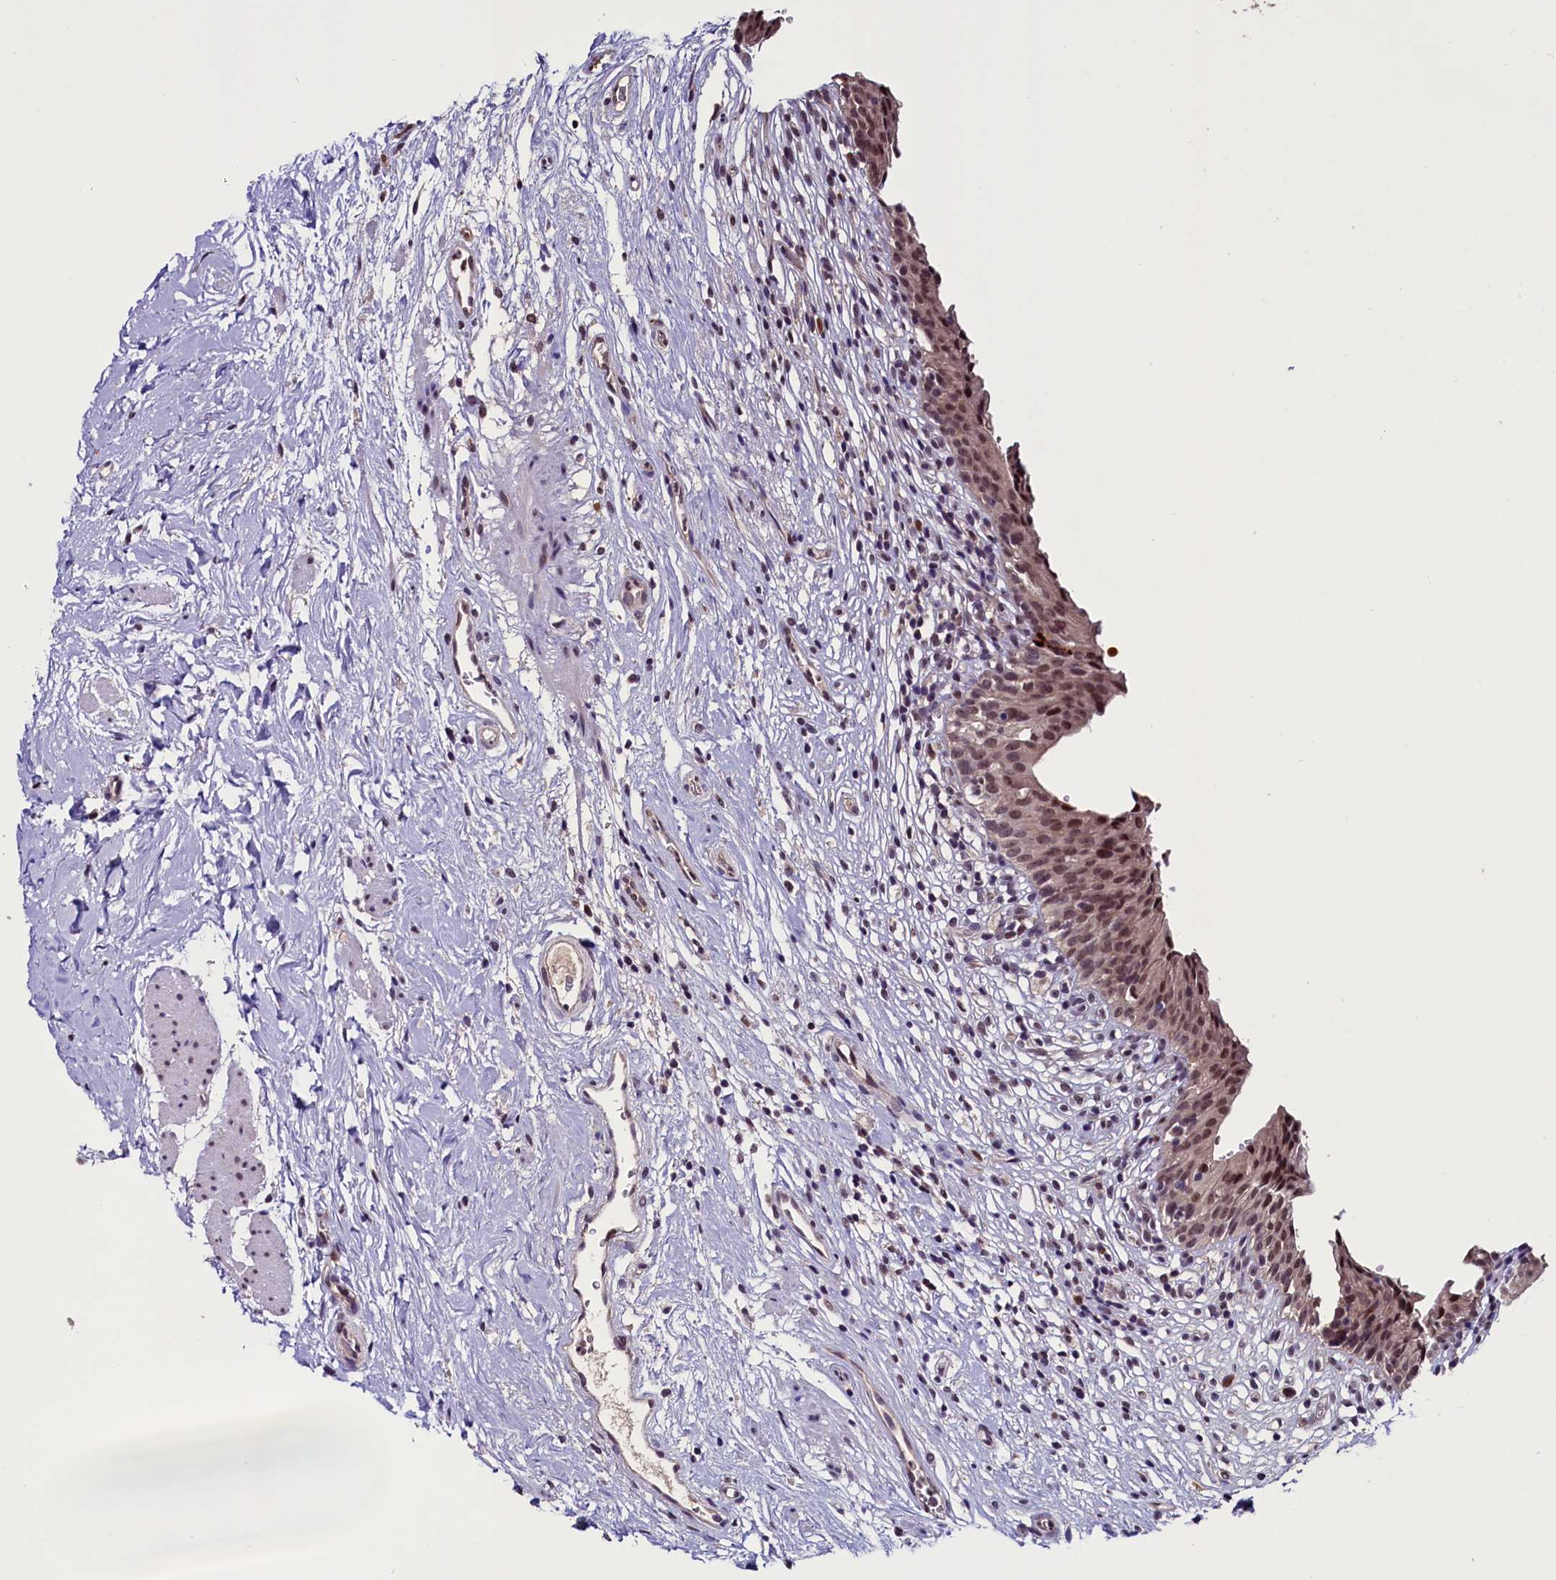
{"staining": {"intensity": "moderate", "quantity": ">75%", "location": "cytoplasmic/membranous,nuclear"}, "tissue": "urinary bladder", "cell_type": "Urothelial cells", "image_type": "normal", "snomed": [{"axis": "morphology", "description": "Normal tissue, NOS"}, {"axis": "morphology", "description": "Inflammation, NOS"}, {"axis": "topography", "description": "Urinary bladder"}], "caption": "Immunohistochemical staining of unremarkable human urinary bladder reveals moderate cytoplasmic/membranous,nuclear protein expression in approximately >75% of urothelial cells.", "gene": "RNMT", "patient": {"sex": "male", "age": 63}}